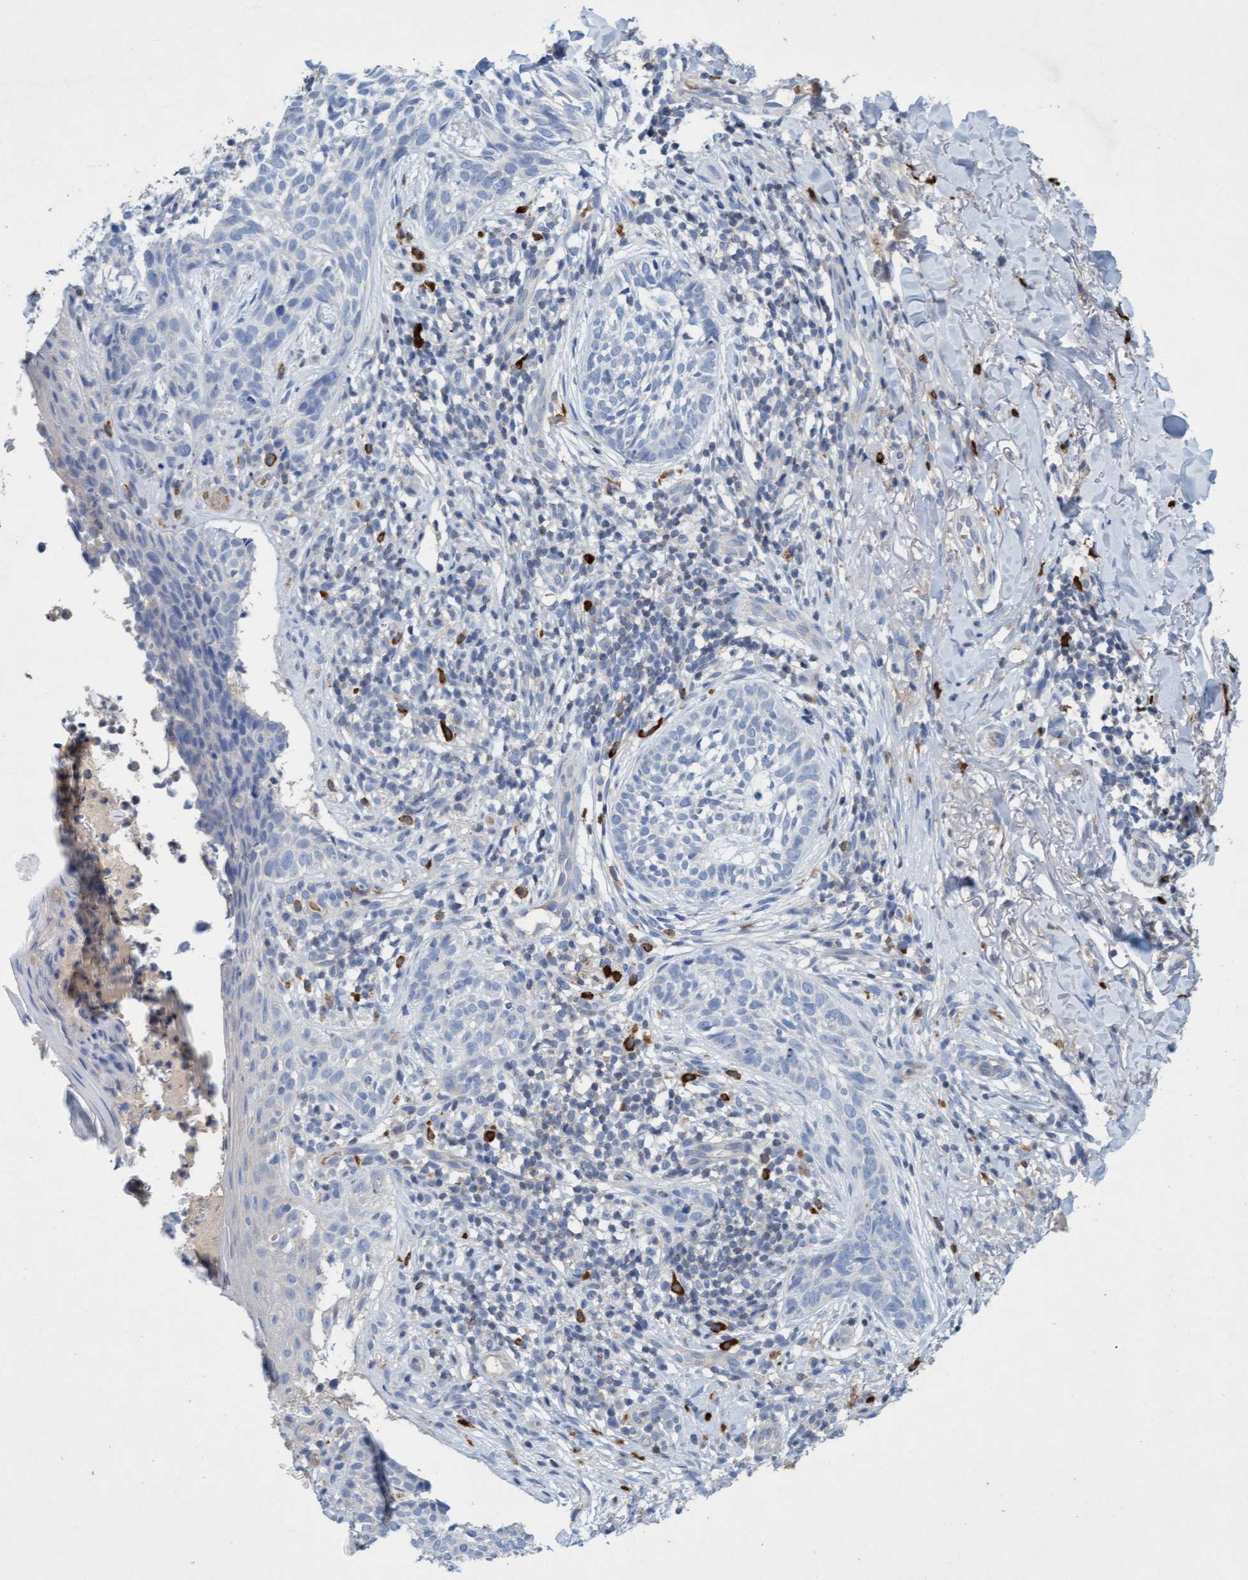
{"staining": {"intensity": "negative", "quantity": "none", "location": "none"}, "tissue": "skin cancer", "cell_type": "Tumor cells", "image_type": "cancer", "snomed": [{"axis": "morphology", "description": "Normal tissue, NOS"}, {"axis": "morphology", "description": "Basal cell carcinoma"}, {"axis": "topography", "description": "Skin"}], "caption": "An immunohistochemistry (IHC) image of skin cancer is shown. There is no staining in tumor cells of skin cancer.", "gene": "SIGIRR", "patient": {"sex": "male", "age": 67}}